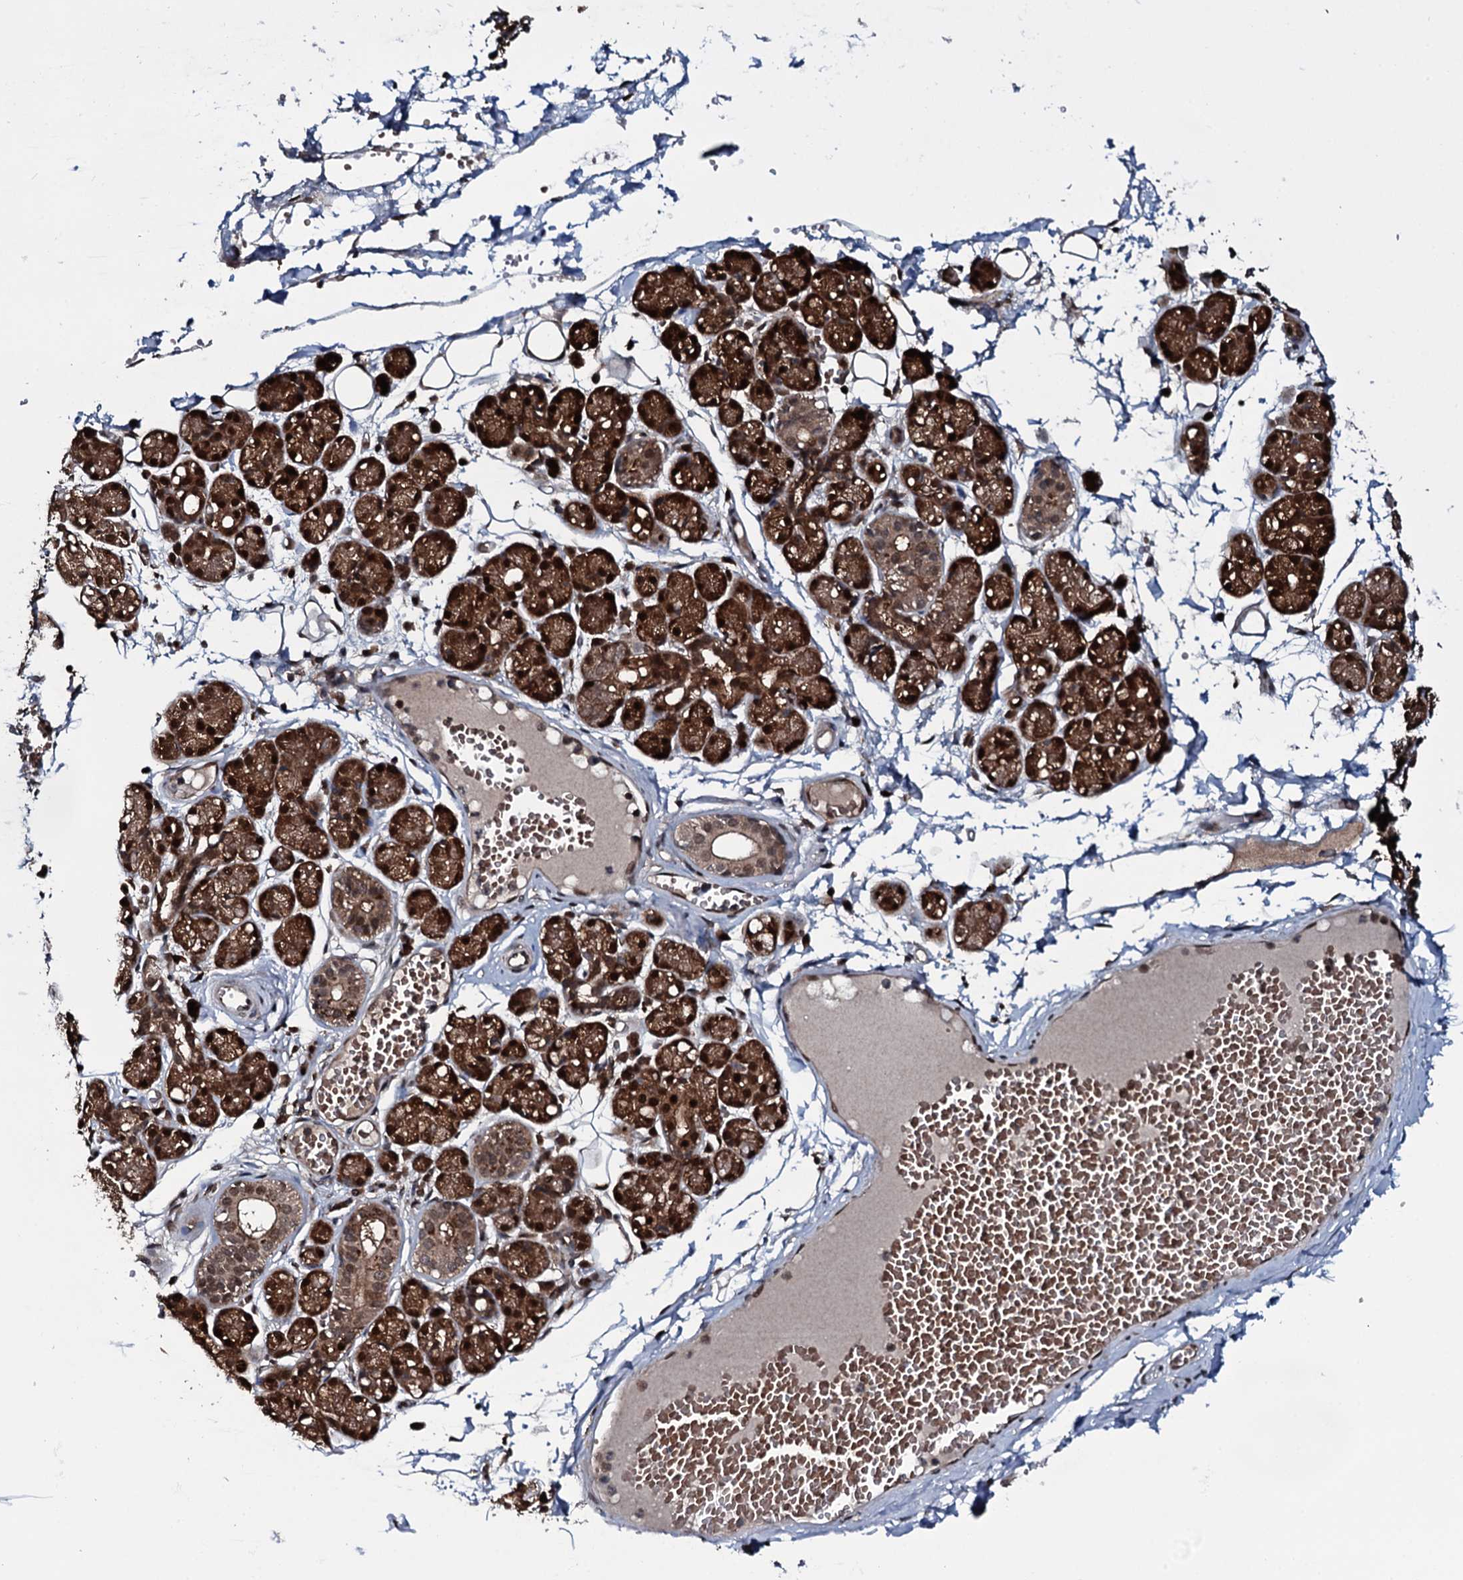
{"staining": {"intensity": "strong", "quantity": ">75%", "location": "cytoplasmic/membranous,nuclear"}, "tissue": "salivary gland", "cell_type": "Glandular cells", "image_type": "normal", "snomed": [{"axis": "morphology", "description": "Normal tissue, NOS"}, {"axis": "topography", "description": "Salivary gland"}], "caption": "Approximately >75% of glandular cells in benign salivary gland reveal strong cytoplasmic/membranous,nuclear protein positivity as visualized by brown immunohistochemical staining.", "gene": "HDDC3", "patient": {"sex": "male", "age": 63}}